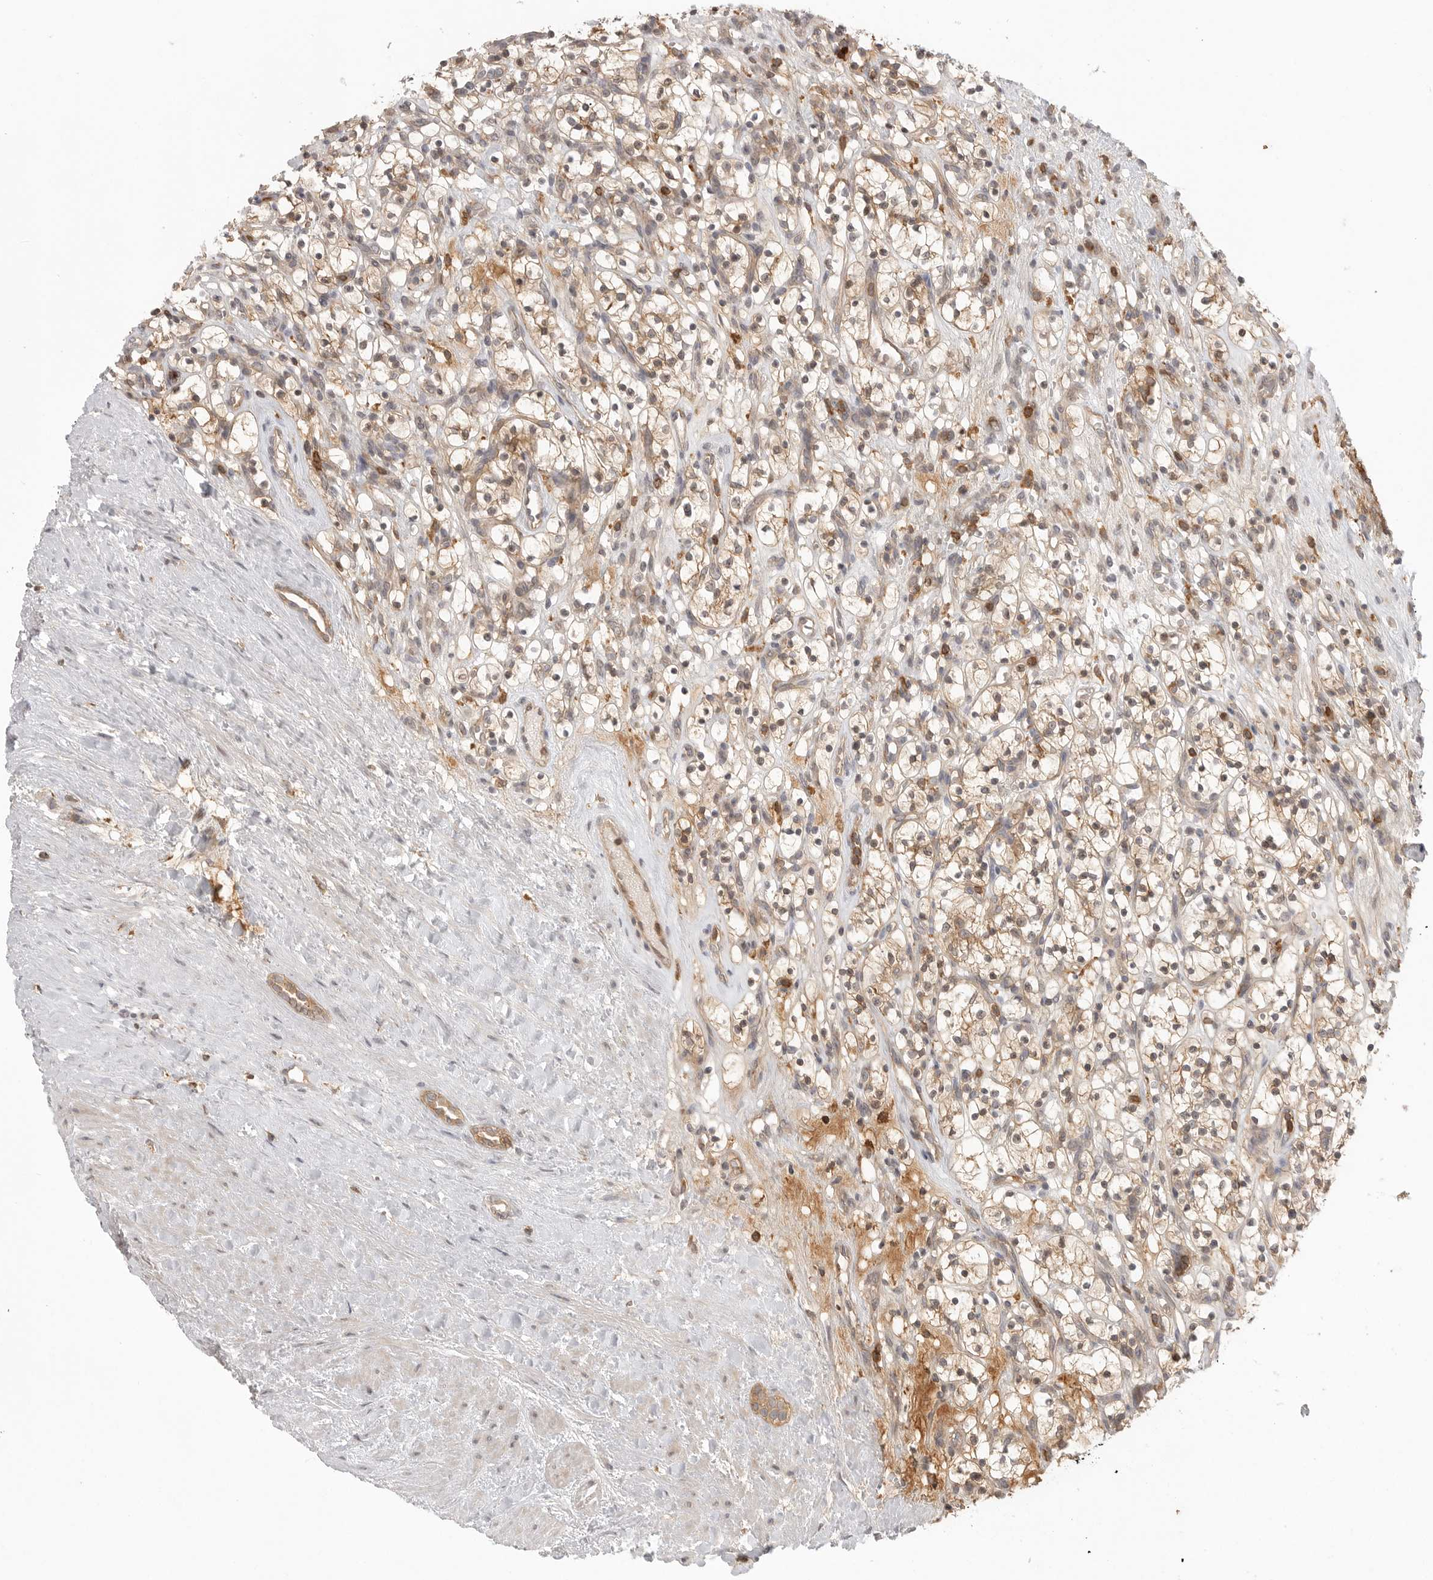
{"staining": {"intensity": "moderate", "quantity": ">75%", "location": "cytoplasmic/membranous"}, "tissue": "renal cancer", "cell_type": "Tumor cells", "image_type": "cancer", "snomed": [{"axis": "morphology", "description": "Adenocarcinoma, NOS"}, {"axis": "topography", "description": "Kidney"}], "caption": "IHC of human adenocarcinoma (renal) displays medium levels of moderate cytoplasmic/membranous expression in approximately >75% of tumor cells.", "gene": "DBNL", "patient": {"sex": "female", "age": 57}}